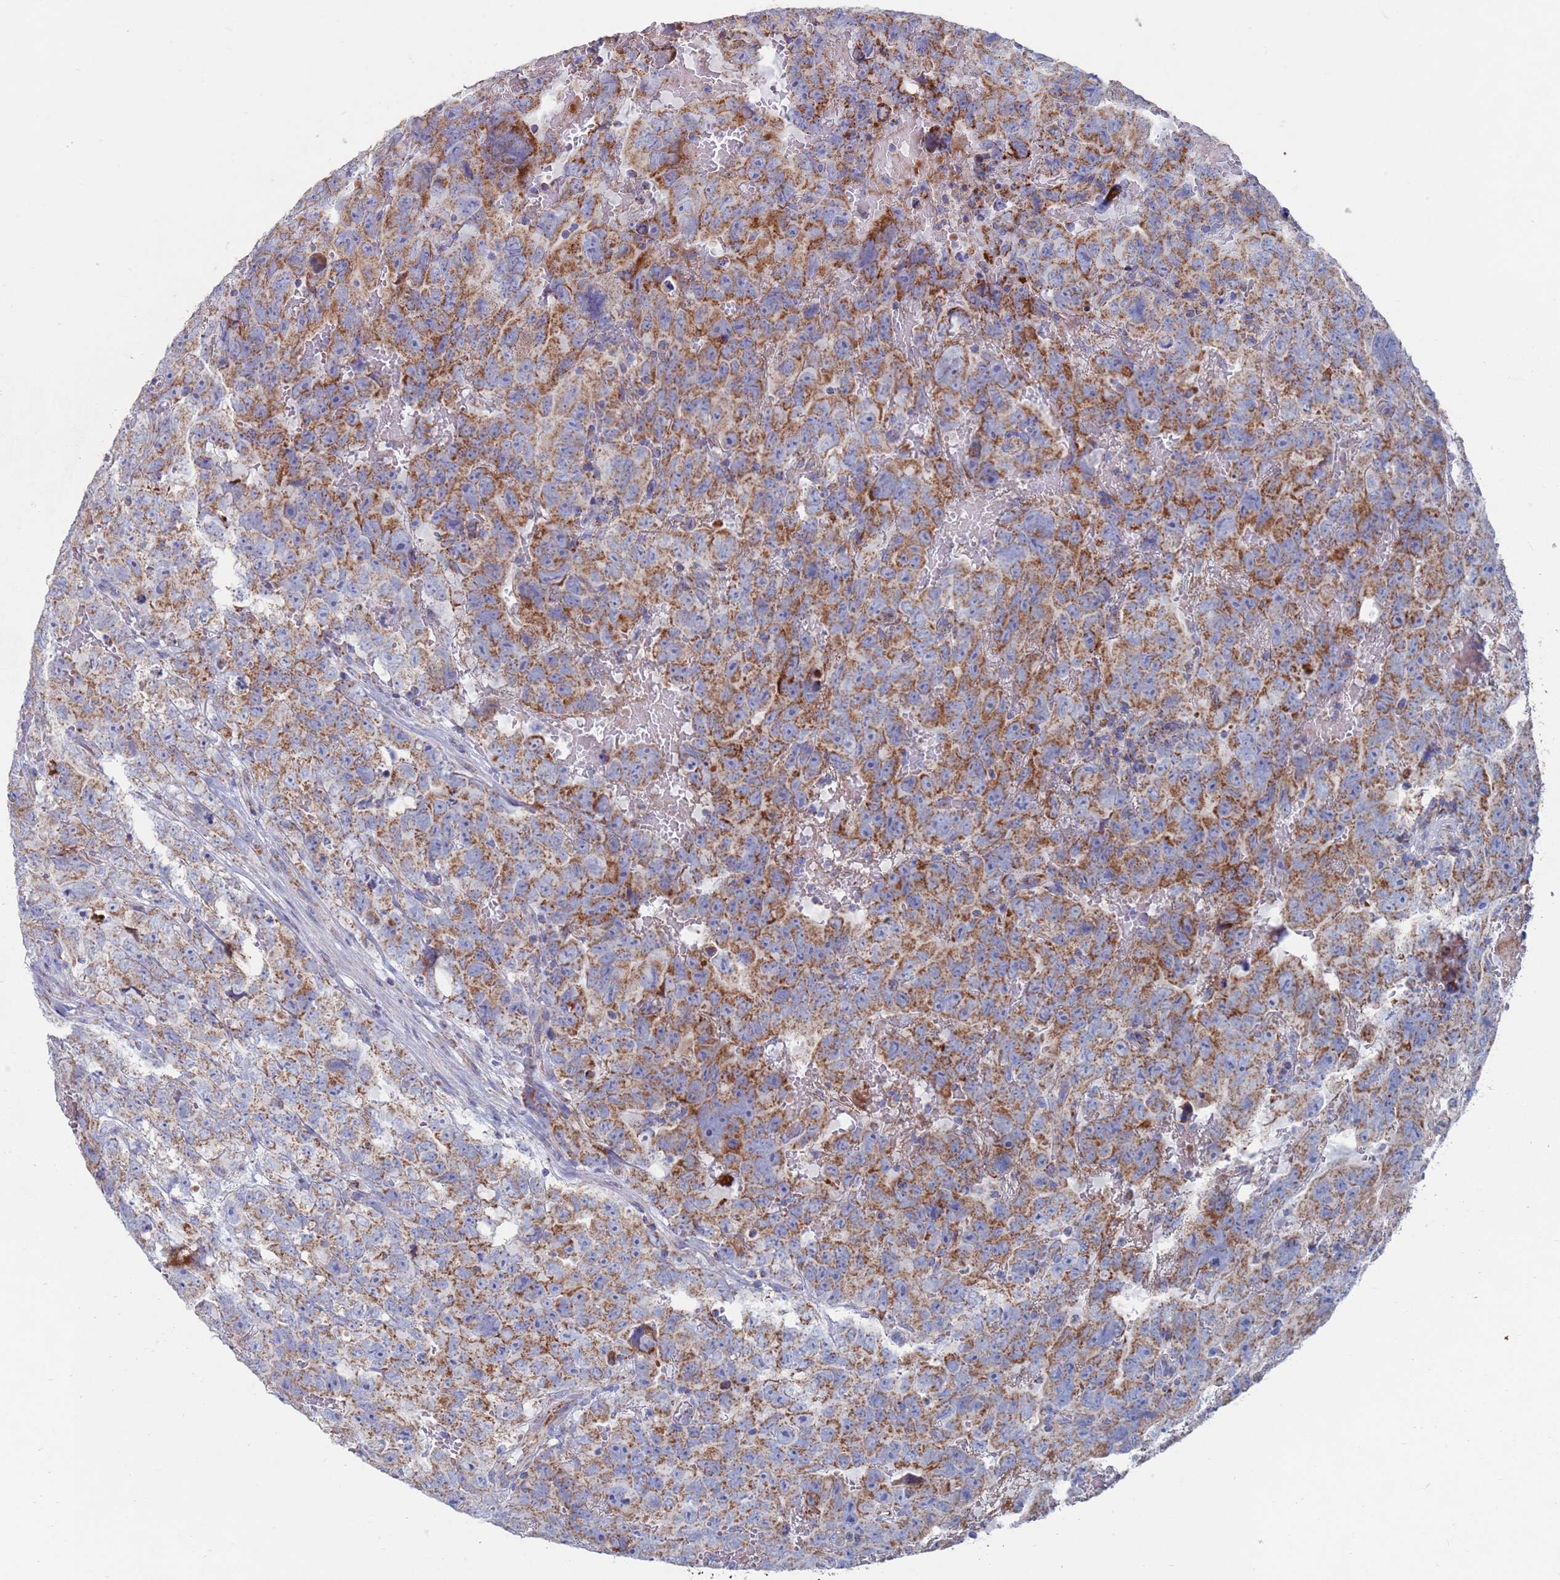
{"staining": {"intensity": "moderate", "quantity": ">75%", "location": "cytoplasmic/membranous"}, "tissue": "testis cancer", "cell_type": "Tumor cells", "image_type": "cancer", "snomed": [{"axis": "morphology", "description": "Carcinoma, Embryonal, NOS"}, {"axis": "topography", "description": "Testis"}], "caption": "Immunohistochemical staining of human testis embryonal carcinoma displays medium levels of moderate cytoplasmic/membranous expression in about >75% of tumor cells.", "gene": "MRPL22", "patient": {"sex": "male", "age": 45}}